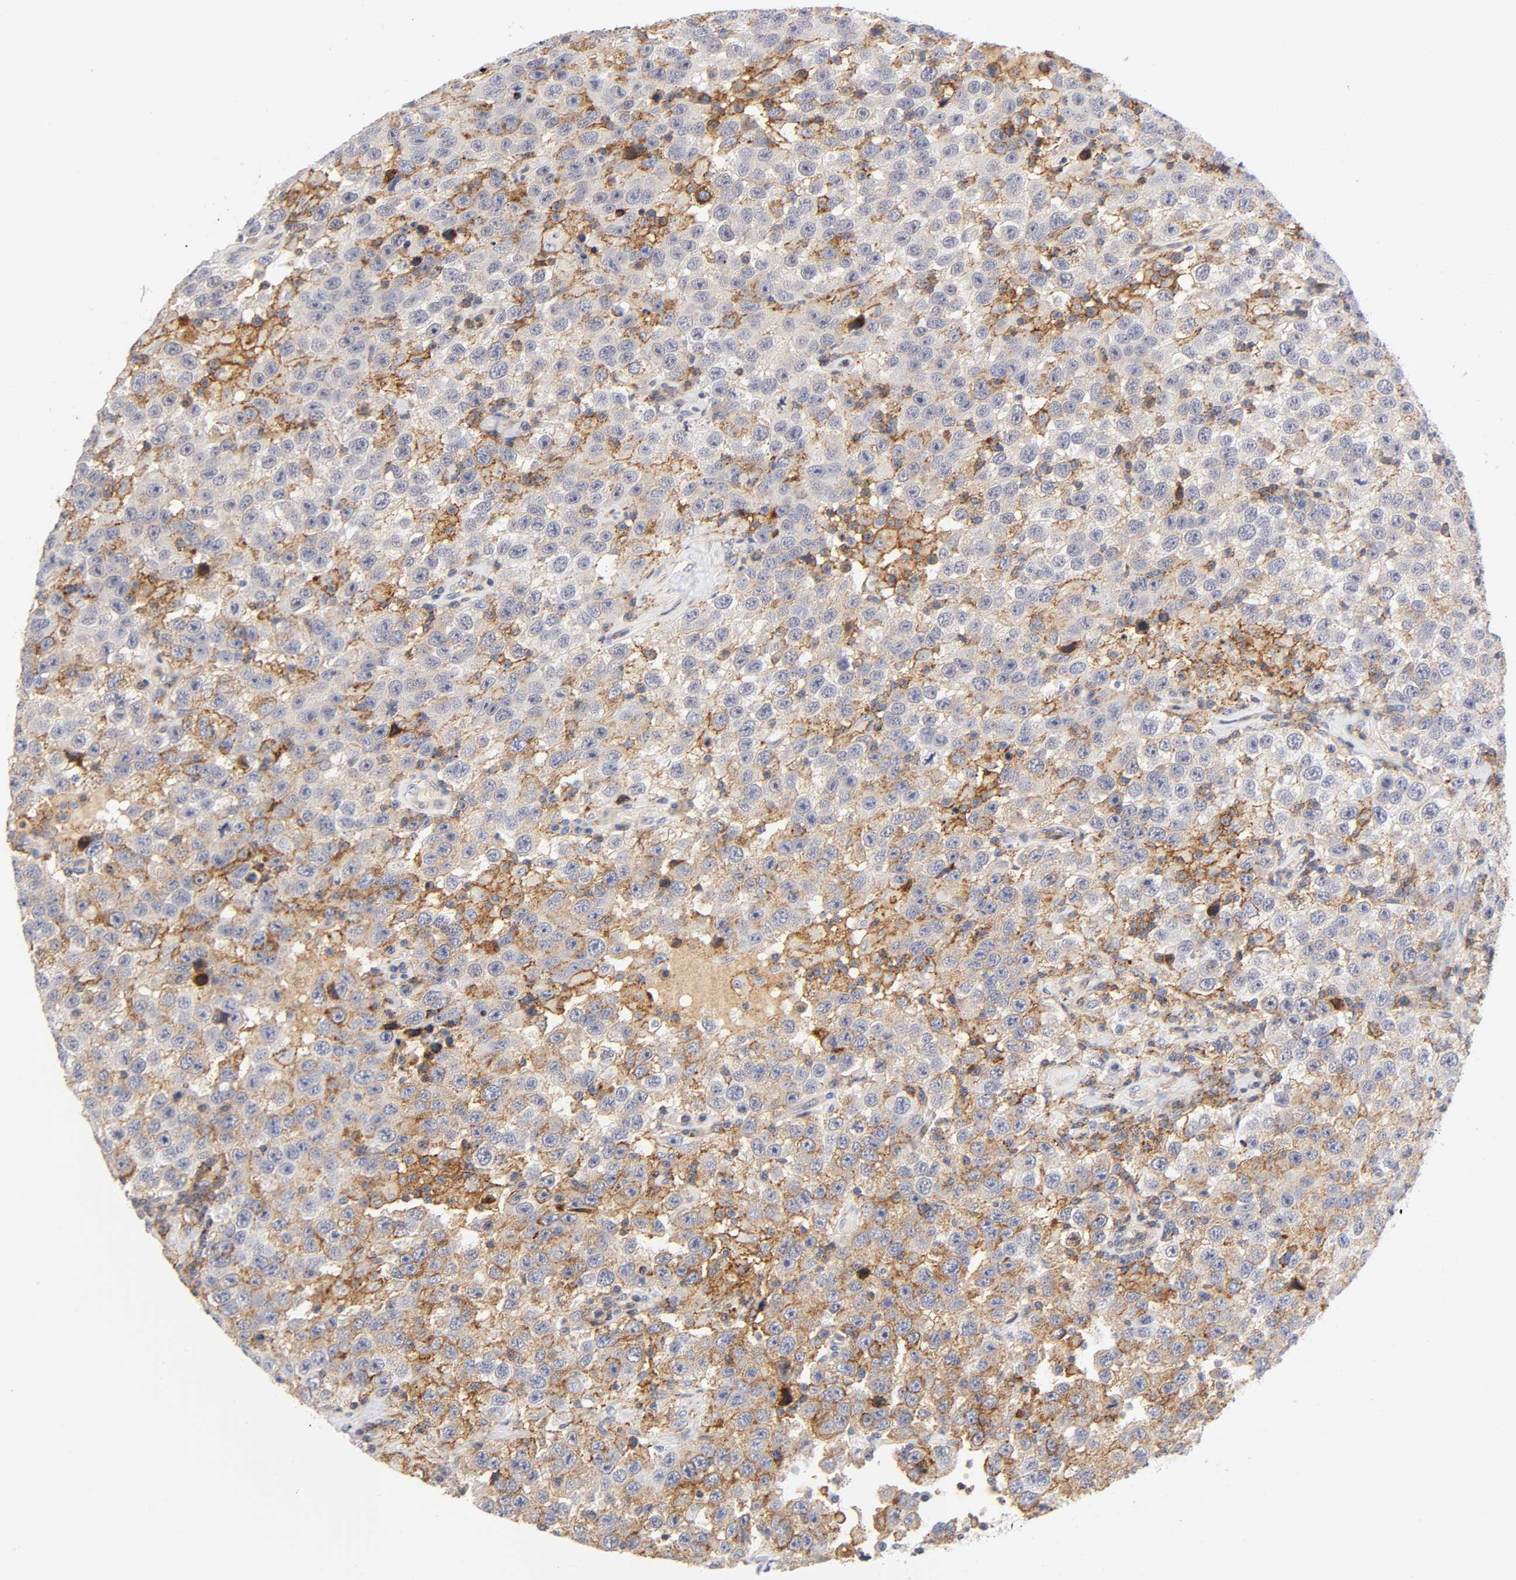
{"staining": {"intensity": "moderate", "quantity": "25%-75%", "location": "cytoplasmic/membranous"}, "tissue": "testis cancer", "cell_type": "Tumor cells", "image_type": "cancer", "snomed": [{"axis": "morphology", "description": "Seminoma, NOS"}, {"axis": "topography", "description": "Testis"}], "caption": "Brown immunohistochemical staining in testis seminoma demonstrates moderate cytoplasmic/membranous positivity in about 25%-75% of tumor cells.", "gene": "ANXA7", "patient": {"sex": "male", "age": 41}}